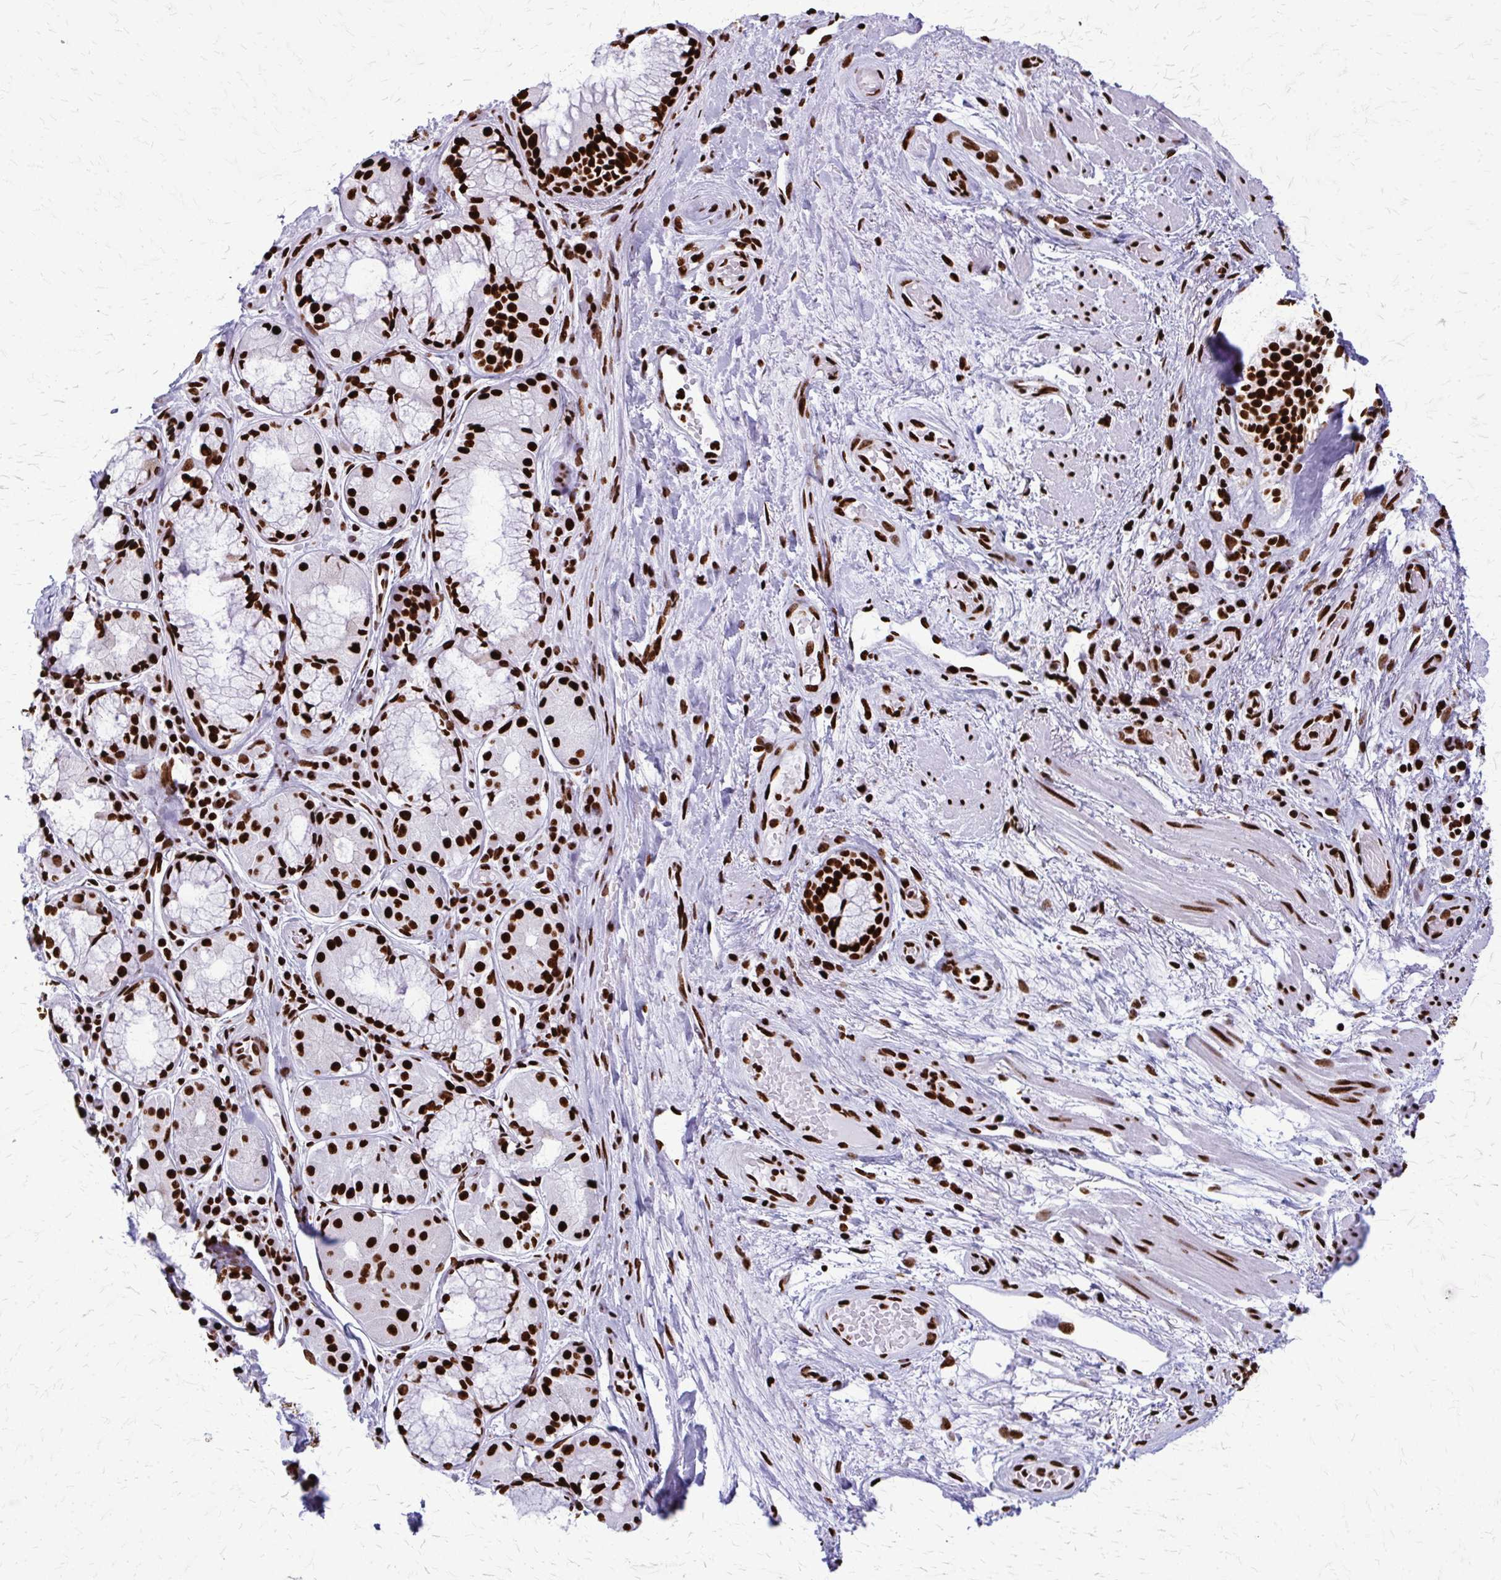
{"staining": {"intensity": "strong", "quantity": ">75%", "location": "nuclear"}, "tissue": "soft tissue", "cell_type": "Chondrocytes", "image_type": "normal", "snomed": [{"axis": "morphology", "description": "Normal tissue, NOS"}, {"axis": "topography", "description": "Cartilage tissue"}, {"axis": "topography", "description": "Bronchus"}], "caption": "Immunohistochemical staining of normal human soft tissue reveals >75% levels of strong nuclear protein positivity in about >75% of chondrocytes.", "gene": "SFPQ", "patient": {"sex": "male", "age": 64}}